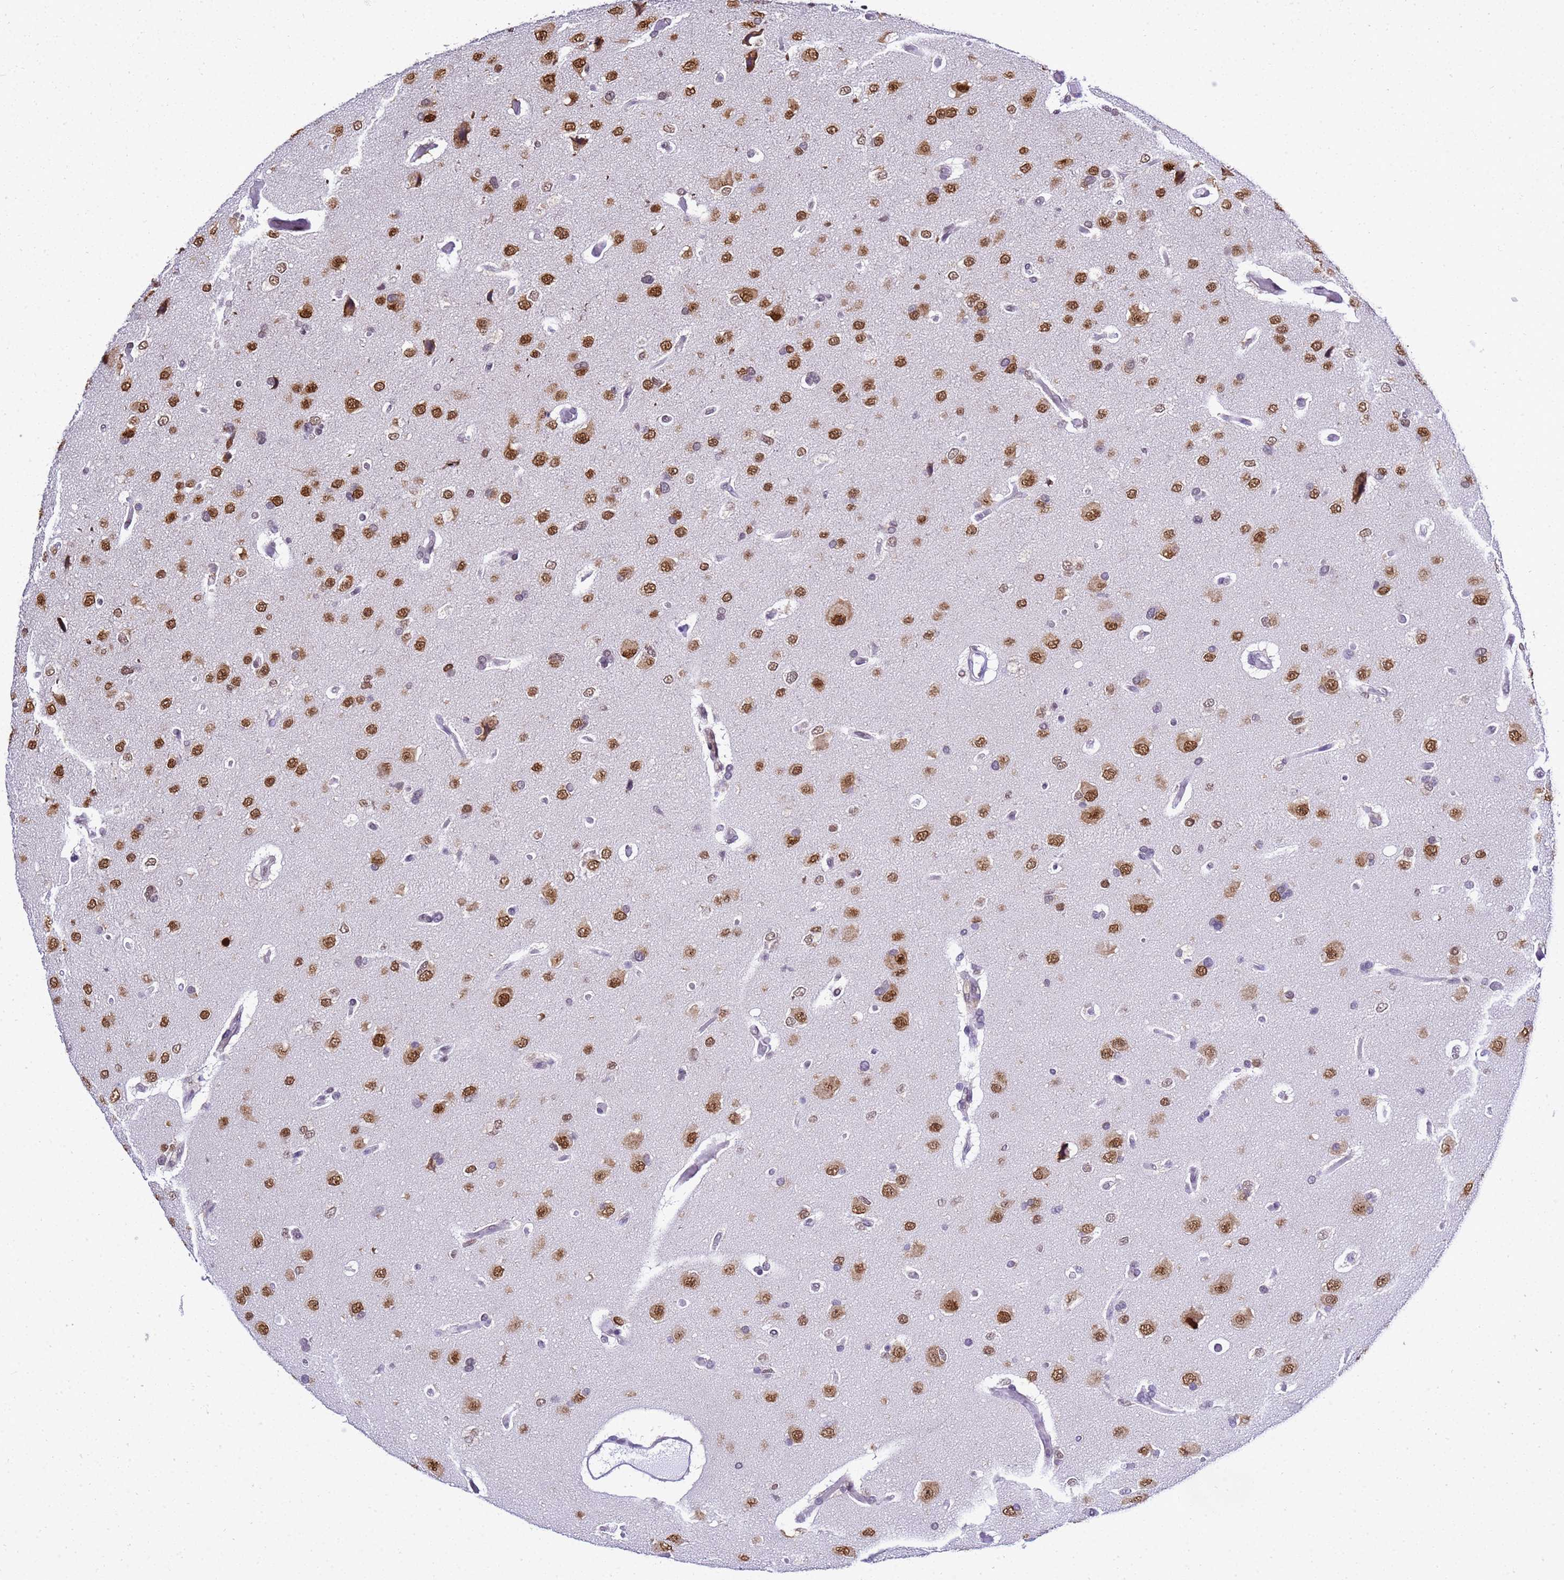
{"staining": {"intensity": "moderate", "quantity": ">75%", "location": "cytoplasmic/membranous,nuclear"}, "tissue": "glioma", "cell_type": "Tumor cells", "image_type": "cancer", "snomed": [{"axis": "morphology", "description": "Glioma, malignant, High grade"}, {"axis": "topography", "description": "Brain"}], "caption": "Tumor cells demonstrate medium levels of moderate cytoplasmic/membranous and nuclear expression in approximately >75% of cells in malignant high-grade glioma.", "gene": "SMN1", "patient": {"sex": "male", "age": 77}}